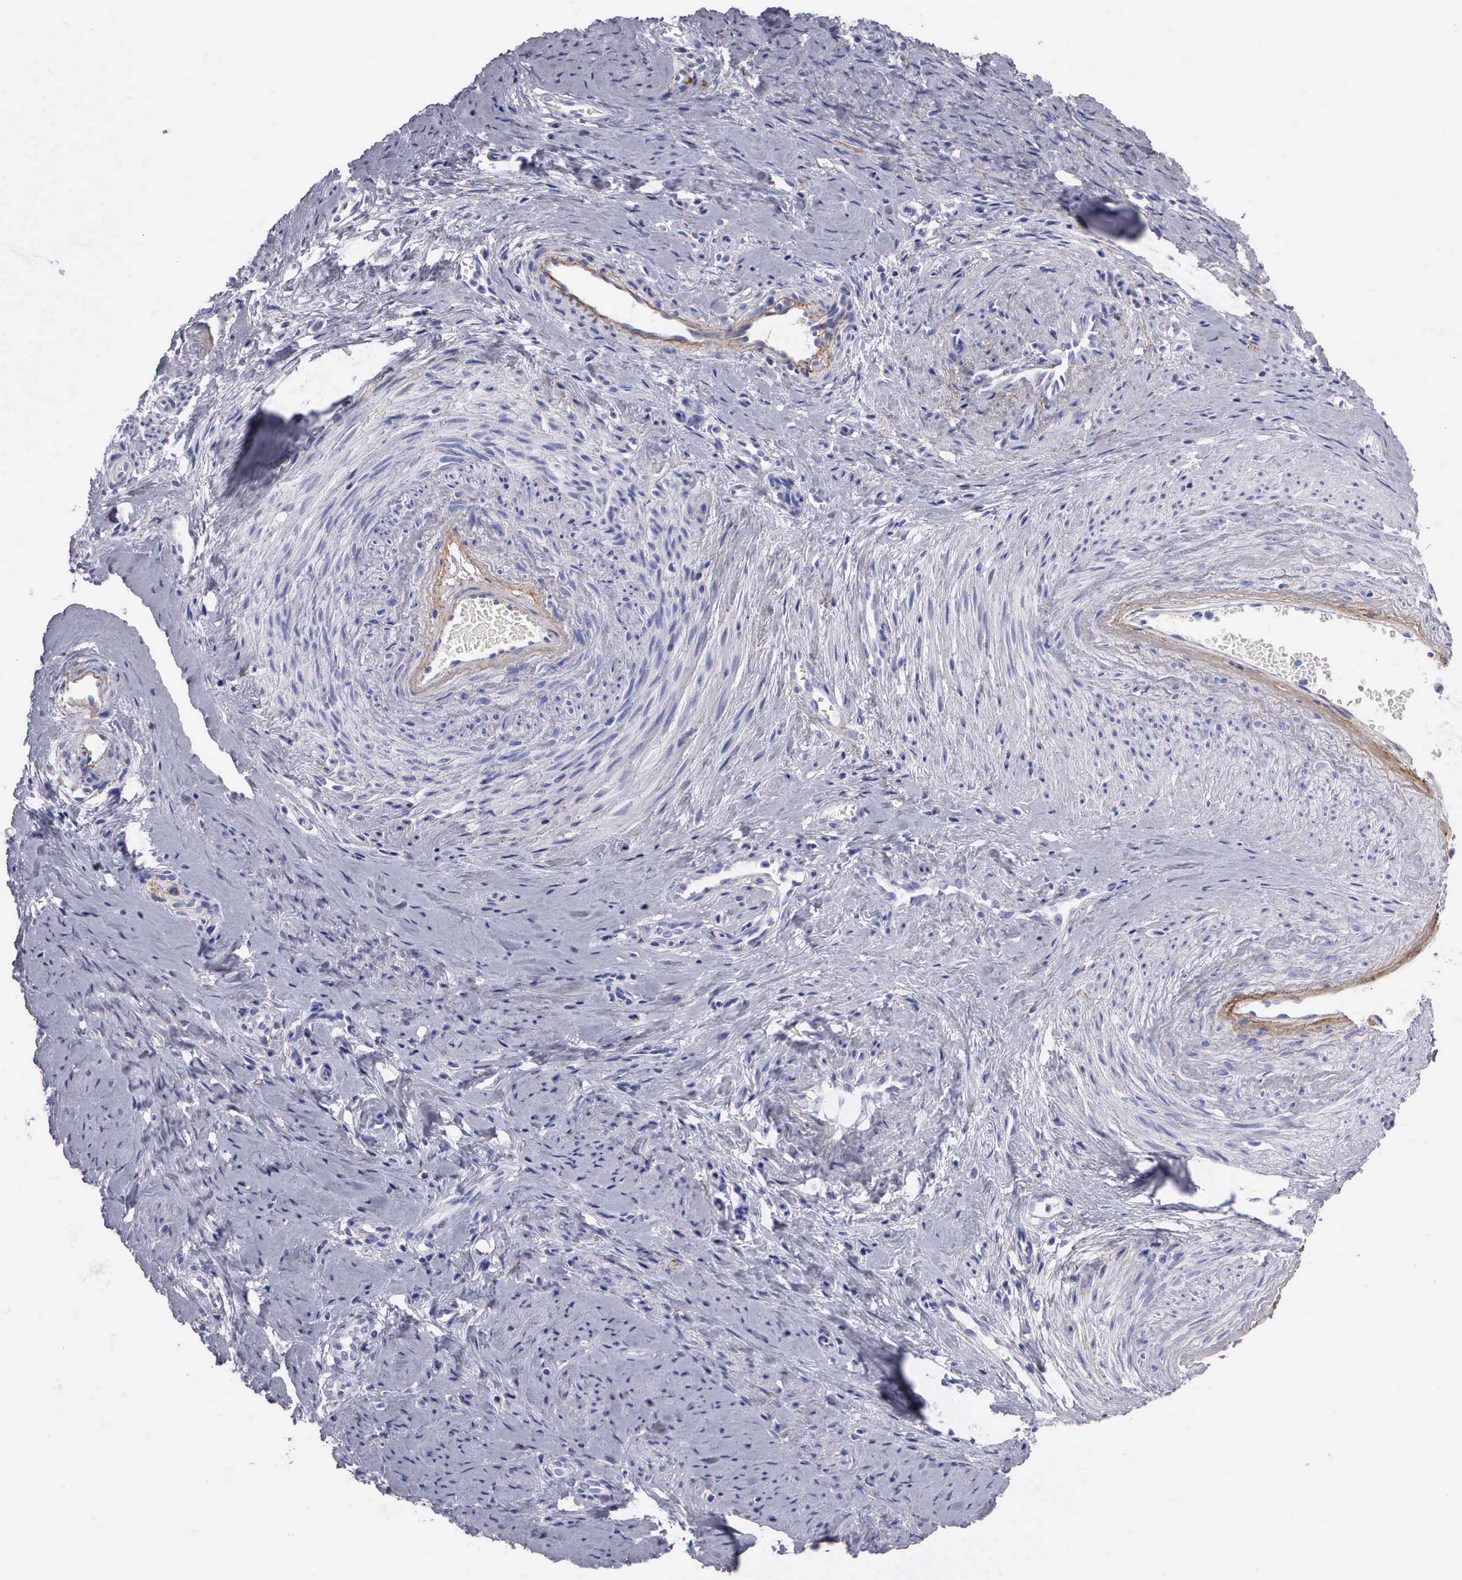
{"staining": {"intensity": "negative", "quantity": "none", "location": "none"}, "tissue": "cervical cancer", "cell_type": "Tumor cells", "image_type": "cancer", "snomed": [{"axis": "morphology", "description": "Squamous cell carcinoma, NOS"}, {"axis": "topography", "description": "Cervix"}], "caption": "Tumor cells show no significant protein positivity in cervical cancer.", "gene": "FBLN5", "patient": {"sex": "female", "age": 41}}